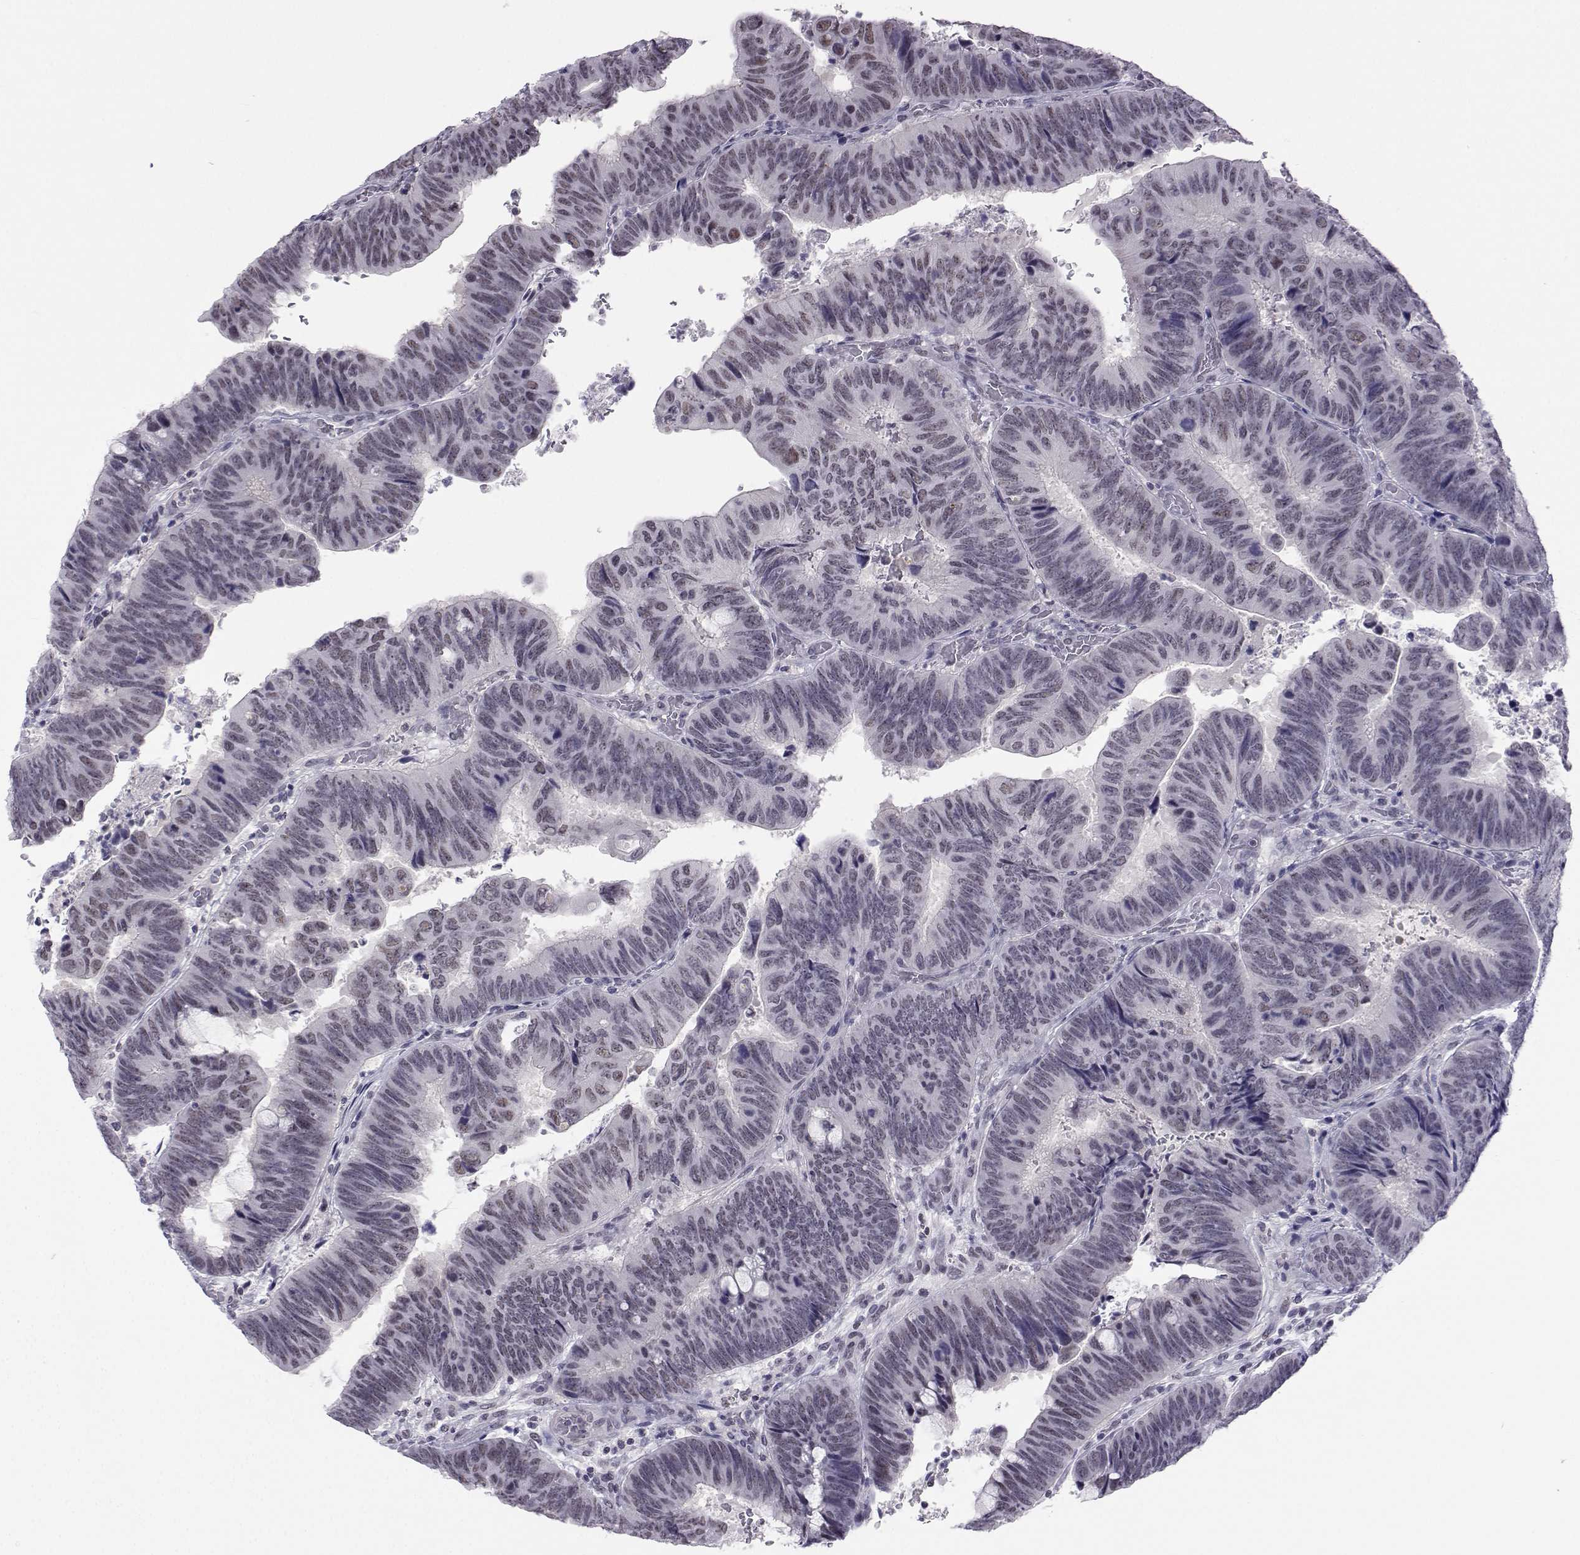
{"staining": {"intensity": "negative", "quantity": "none", "location": "none"}, "tissue": "colorectal cancer", "cell_type": "Tumor cells", "image_type": "cancer", "snomed": [{"axis": "morphology", "description": "Normal tissue, NOS"}, {"axis": "morphology", "description": "Adenocarcinoma, NOS"}, {"axis": "topography", "description": "Rectum"}], "caption": "High power microscopy histopathology image of an IHC photomicrograph of adenocarcinoma (colorectal), revealing no significant positivity in tumor cells.", "gene": "MED26", "patient": {"sex": "male", "age": 92}}